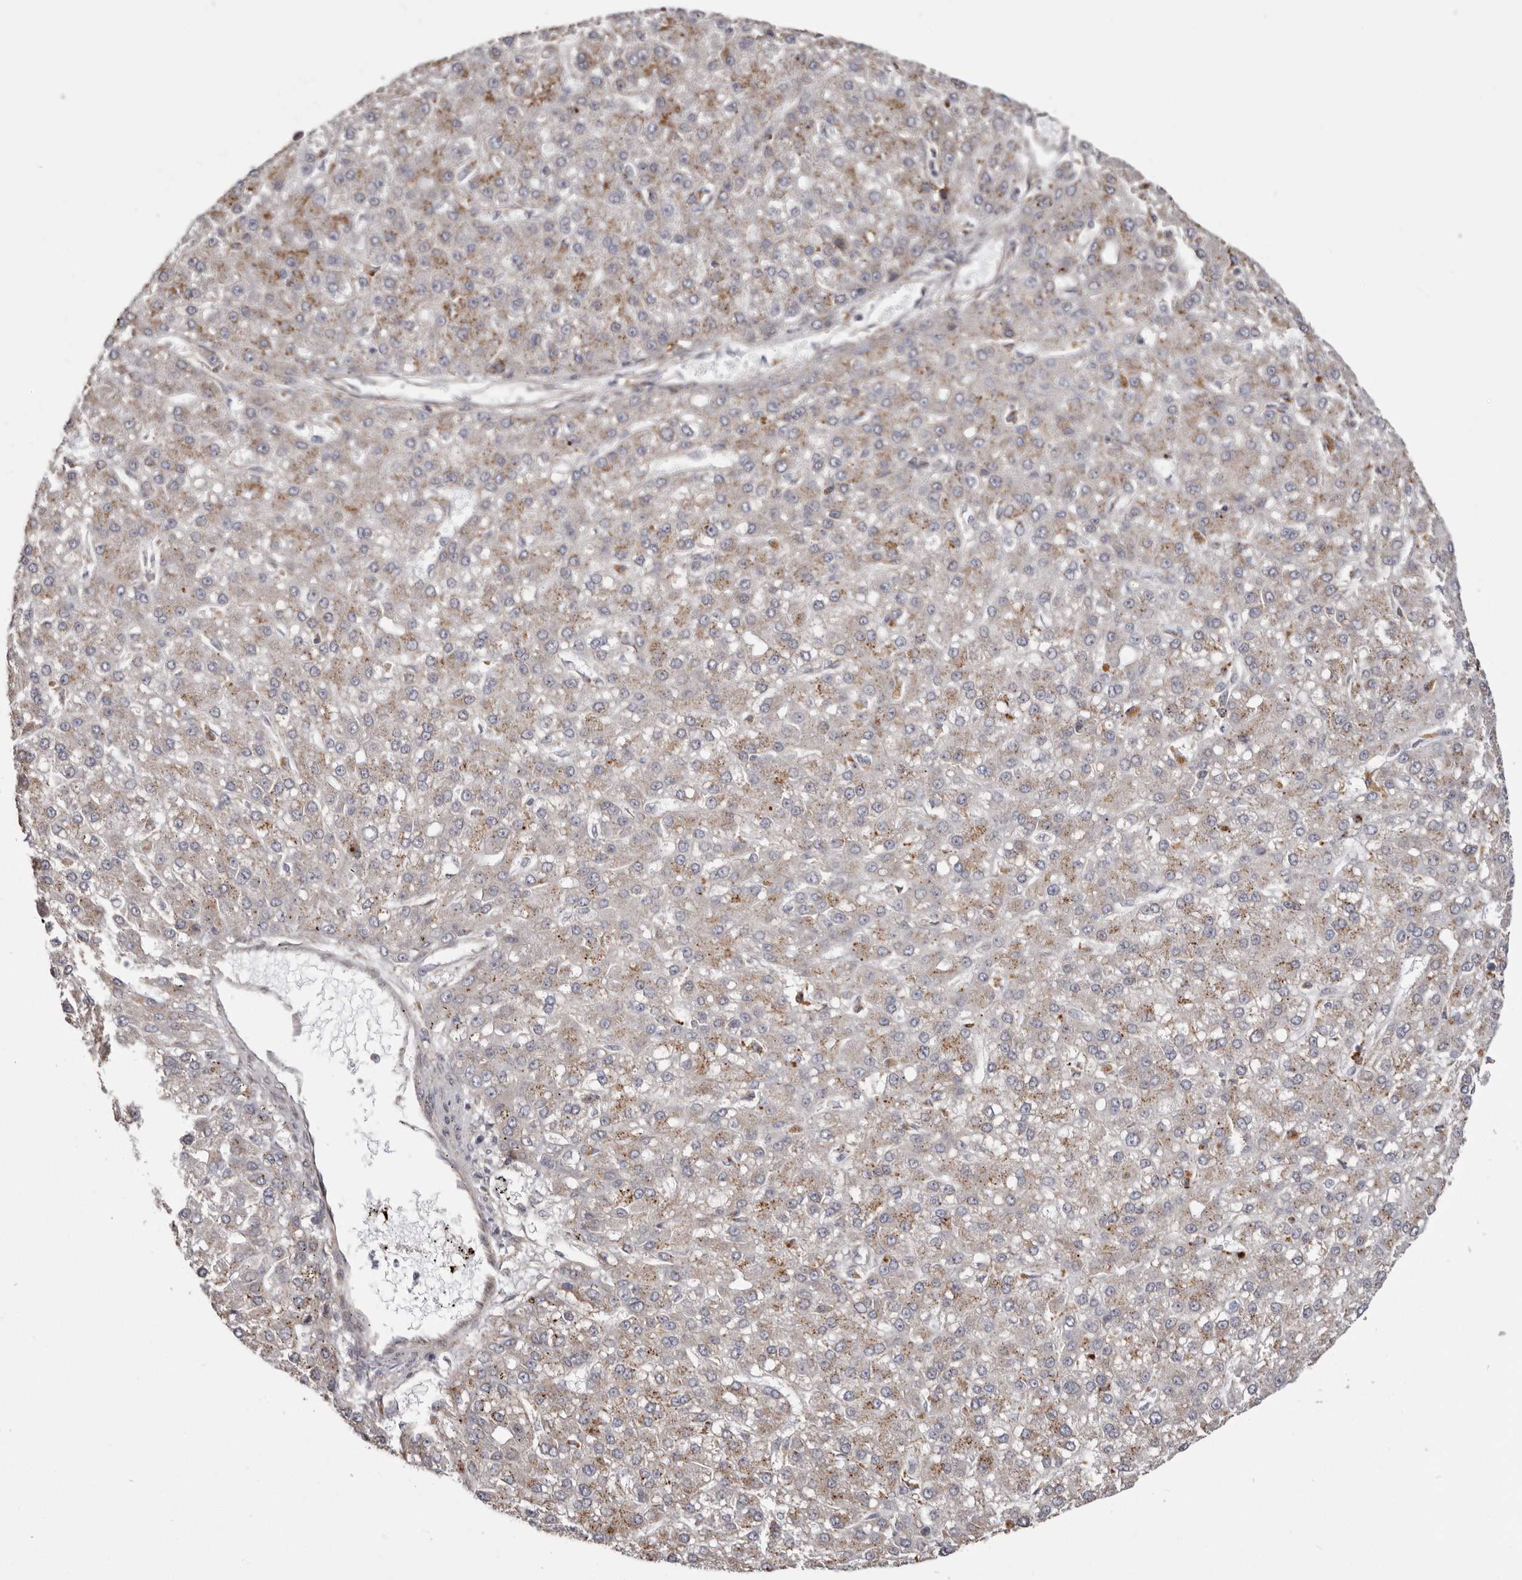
{"staining": {"intensity": "weak", "quantity": "25%-75%", "location": "cytoplasmic/membranous"}, "tissue": "liver cancer", "cell_type": "Tumor cells", "image_type": "cancer", "snomed": [{"axis": "morphology", "description": "Carcinoma, Hepatocellular, NOS"}, {"axis": "topography", "description": "Liver"}], "caption": "DAB (3,3'-diaminobenzidine) immunohistochemical staining of liver cancer (hepatocellular carcinoma) demonstrates weak cytoplasmic/membranous protein positivity in approximately 25%-75% of tumor cells. (Stains: DAB in brown, nuclei in blue, Microscopy: brightfield microscopy at high magnification).", "gene": "NUP43", "patient": {"sex": "male", "age": 67}}